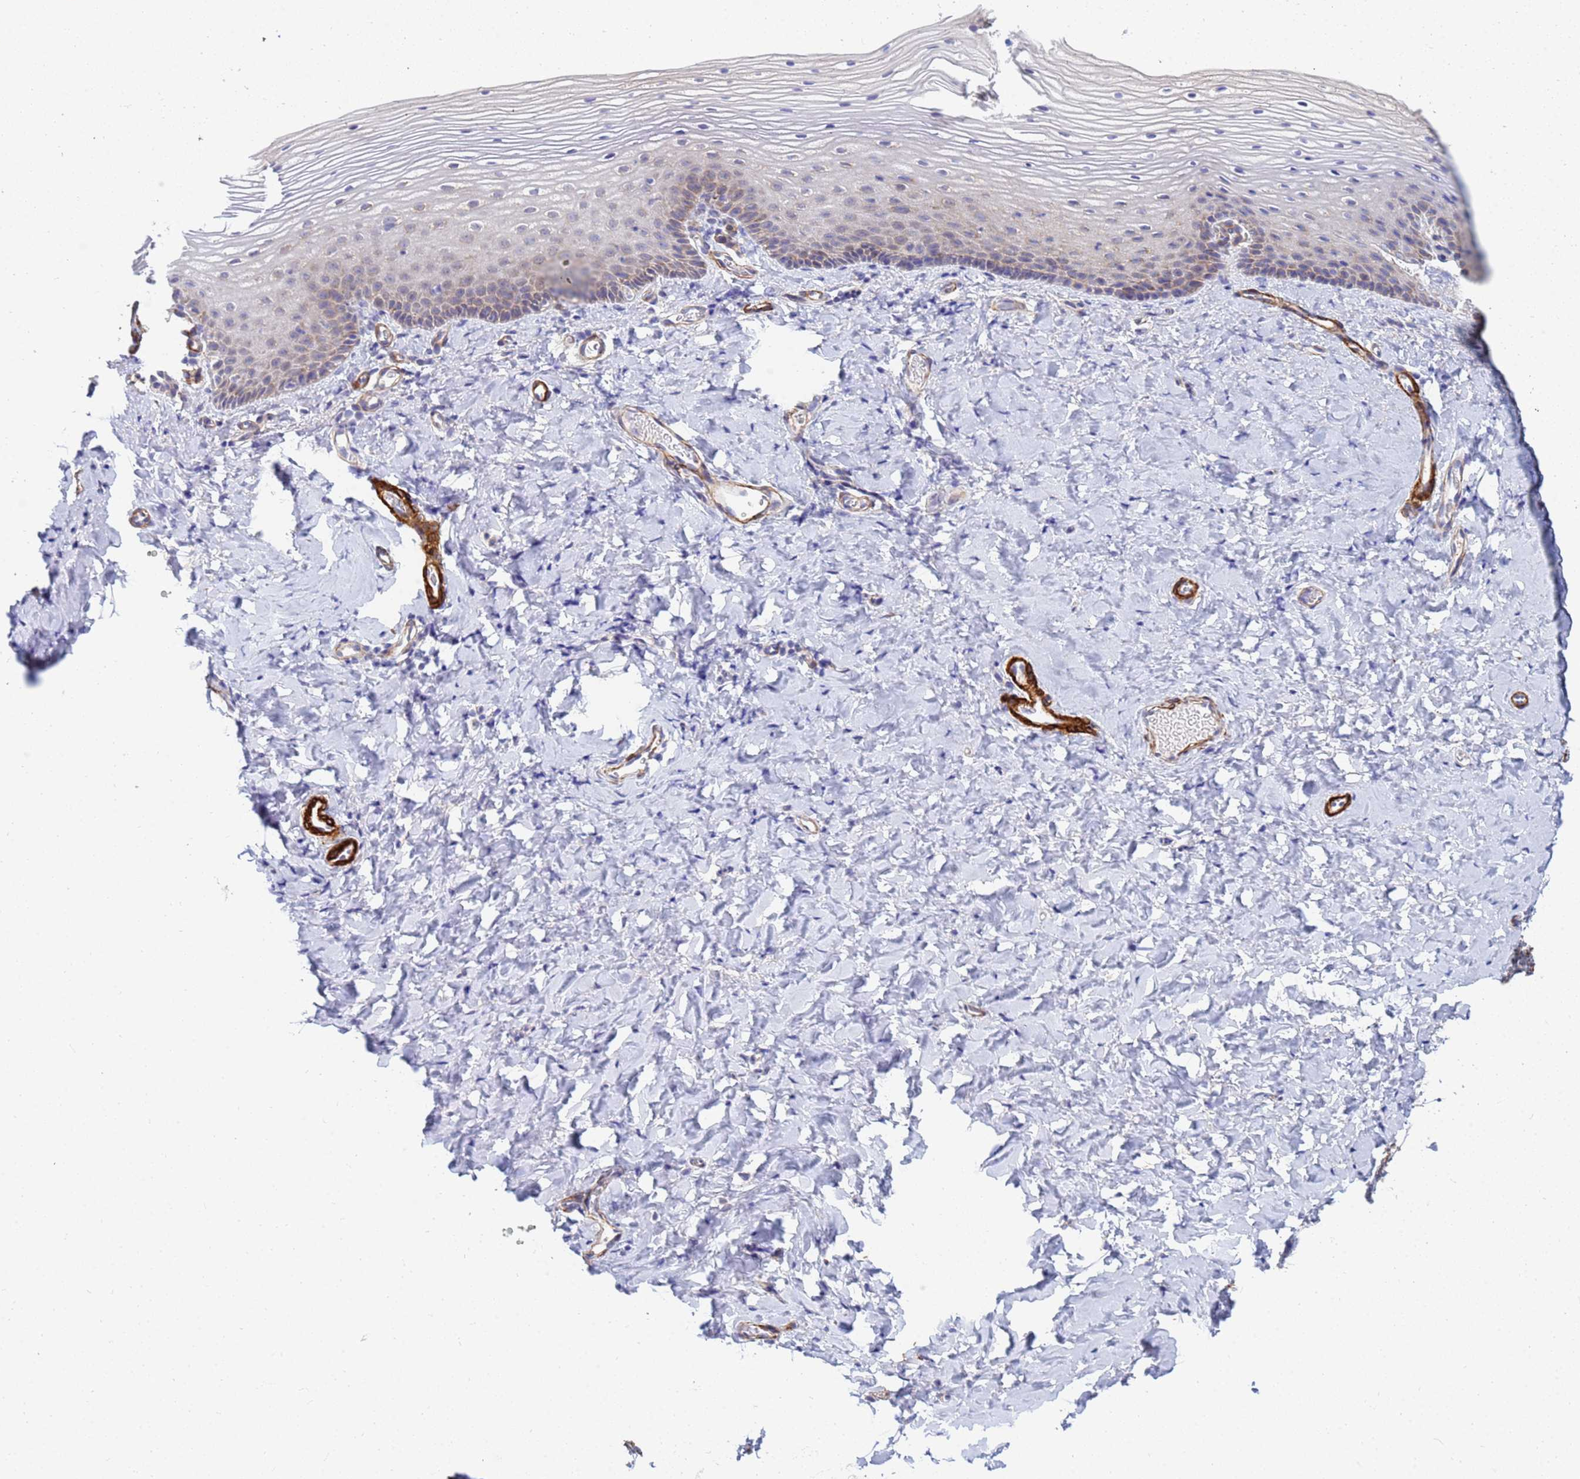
{"staining": {"intensity": "weak", "quantity": "25%-75%", "location": "cytoplasmic/membranous"}, "tissue": "vagina", "cell_type": "Squamous epithelial cells", "image_type": "normal", "snomed": [{"axis": "morphology", "description": "Normal tissue, NOS"}, {"axis": "topography", "description": "Vagina"}], "caption": "Protein expression analysis of benign vagina shows weak cytoplasmic/membranous staining in approximately 25%-75% of squamous epithelial cells.", "gene": "SDR39U1", "patient": {"sex": "female", "age": 60}}